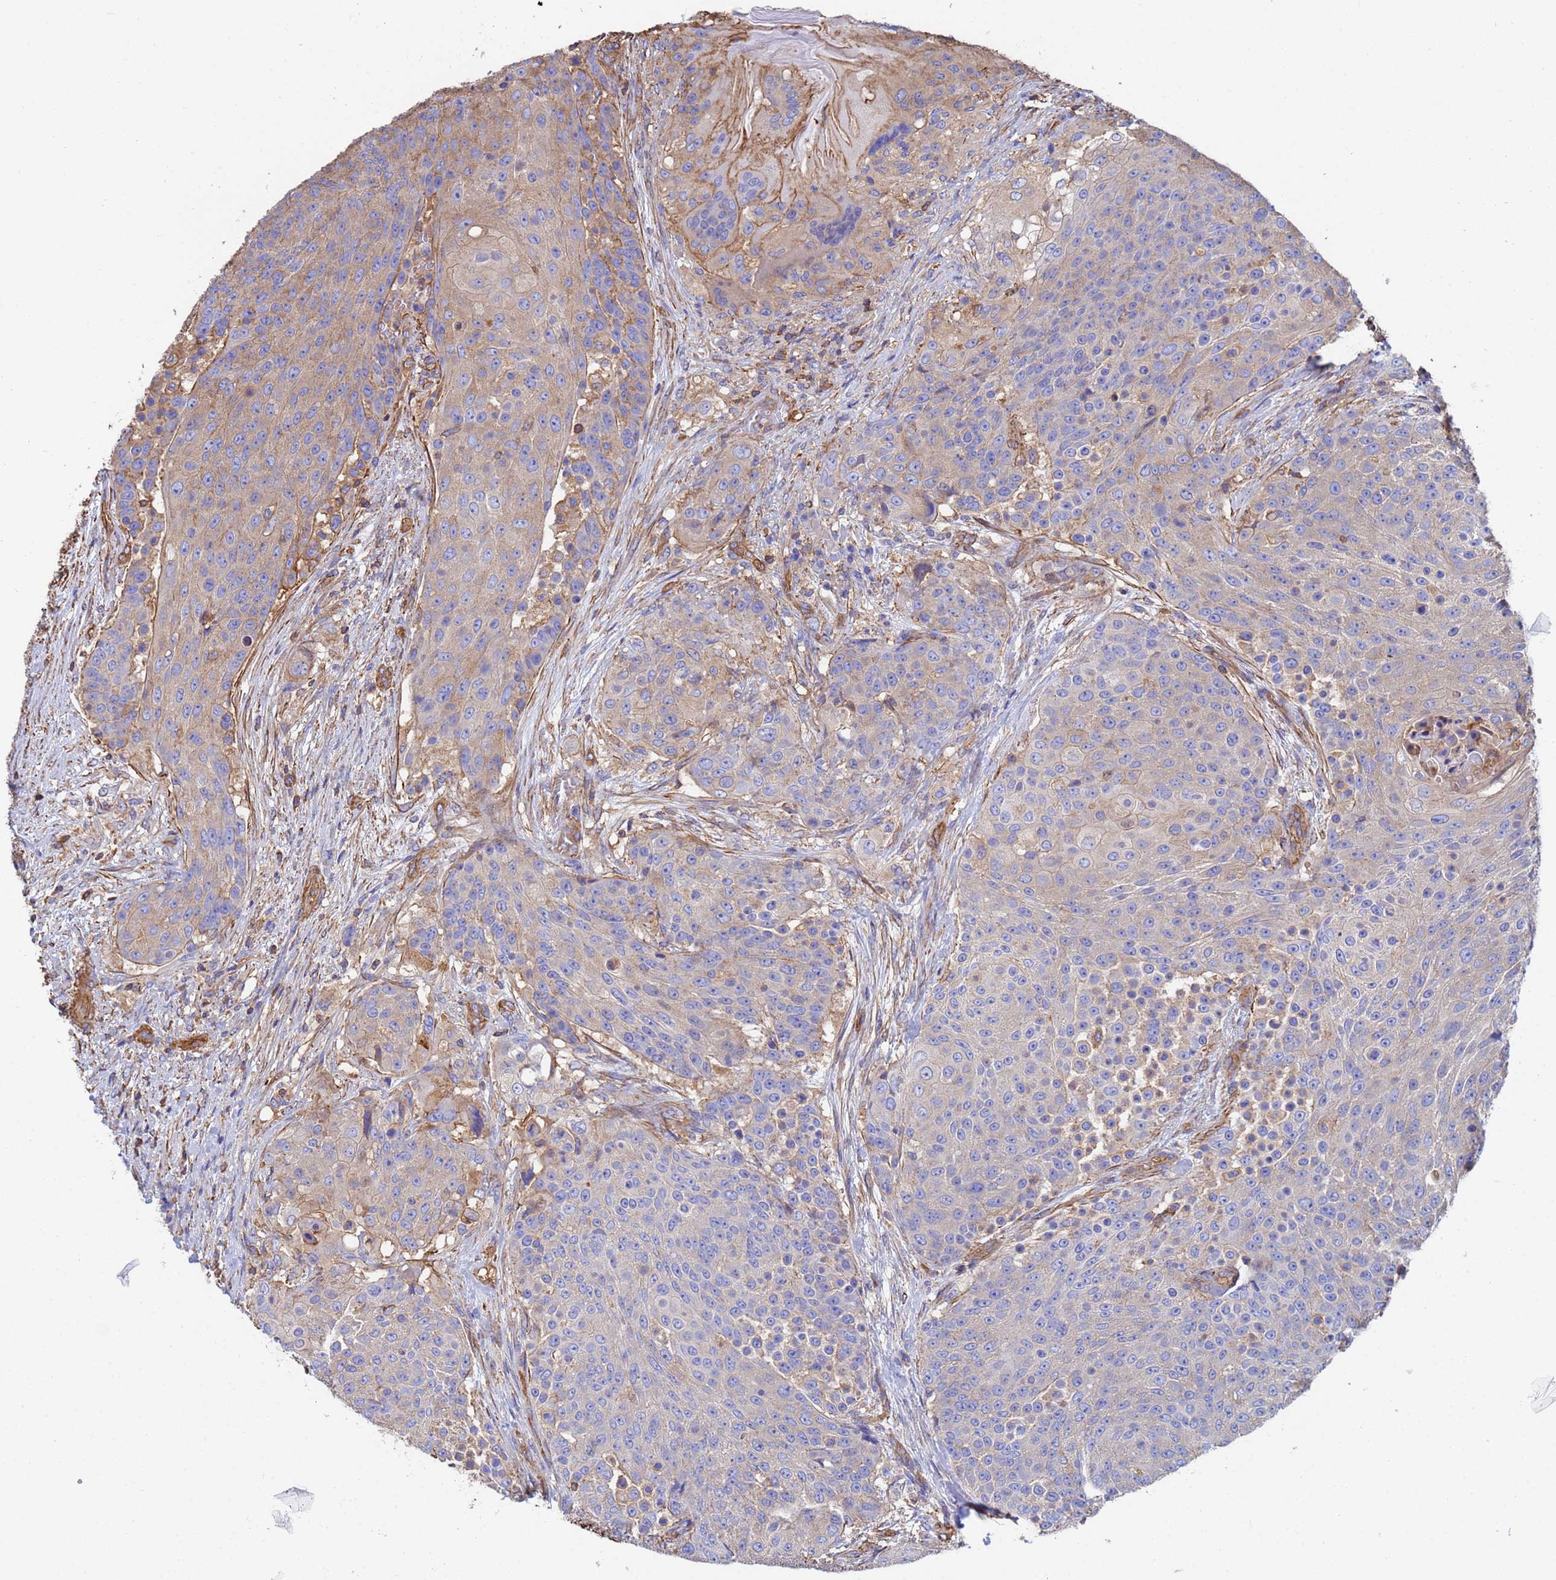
{"staining": {"intensity": "weak", "quantity": "25%-75%", "location": "cytoplasmic/membranous"}, "tissue": "urothelial cancer", "cell_type": "Tumor cells", "image_type": "cancer", "snomed": [{"axis": "morphology", "description": "Urothelial carcinoma, High grade"}, {"axis": "topography", "description": "Urinary bladder"}], "caption": "DAB (3,3'-diaminobenzidine) immunohistochemical staining of human high-grade urothelial carcinoma exhibits weak cytoplasmic/membranous protein staining in about 25%-75% of tumor cells.", "gene": "MYL12A", "patient": {"sex": "female", "age": 63}}